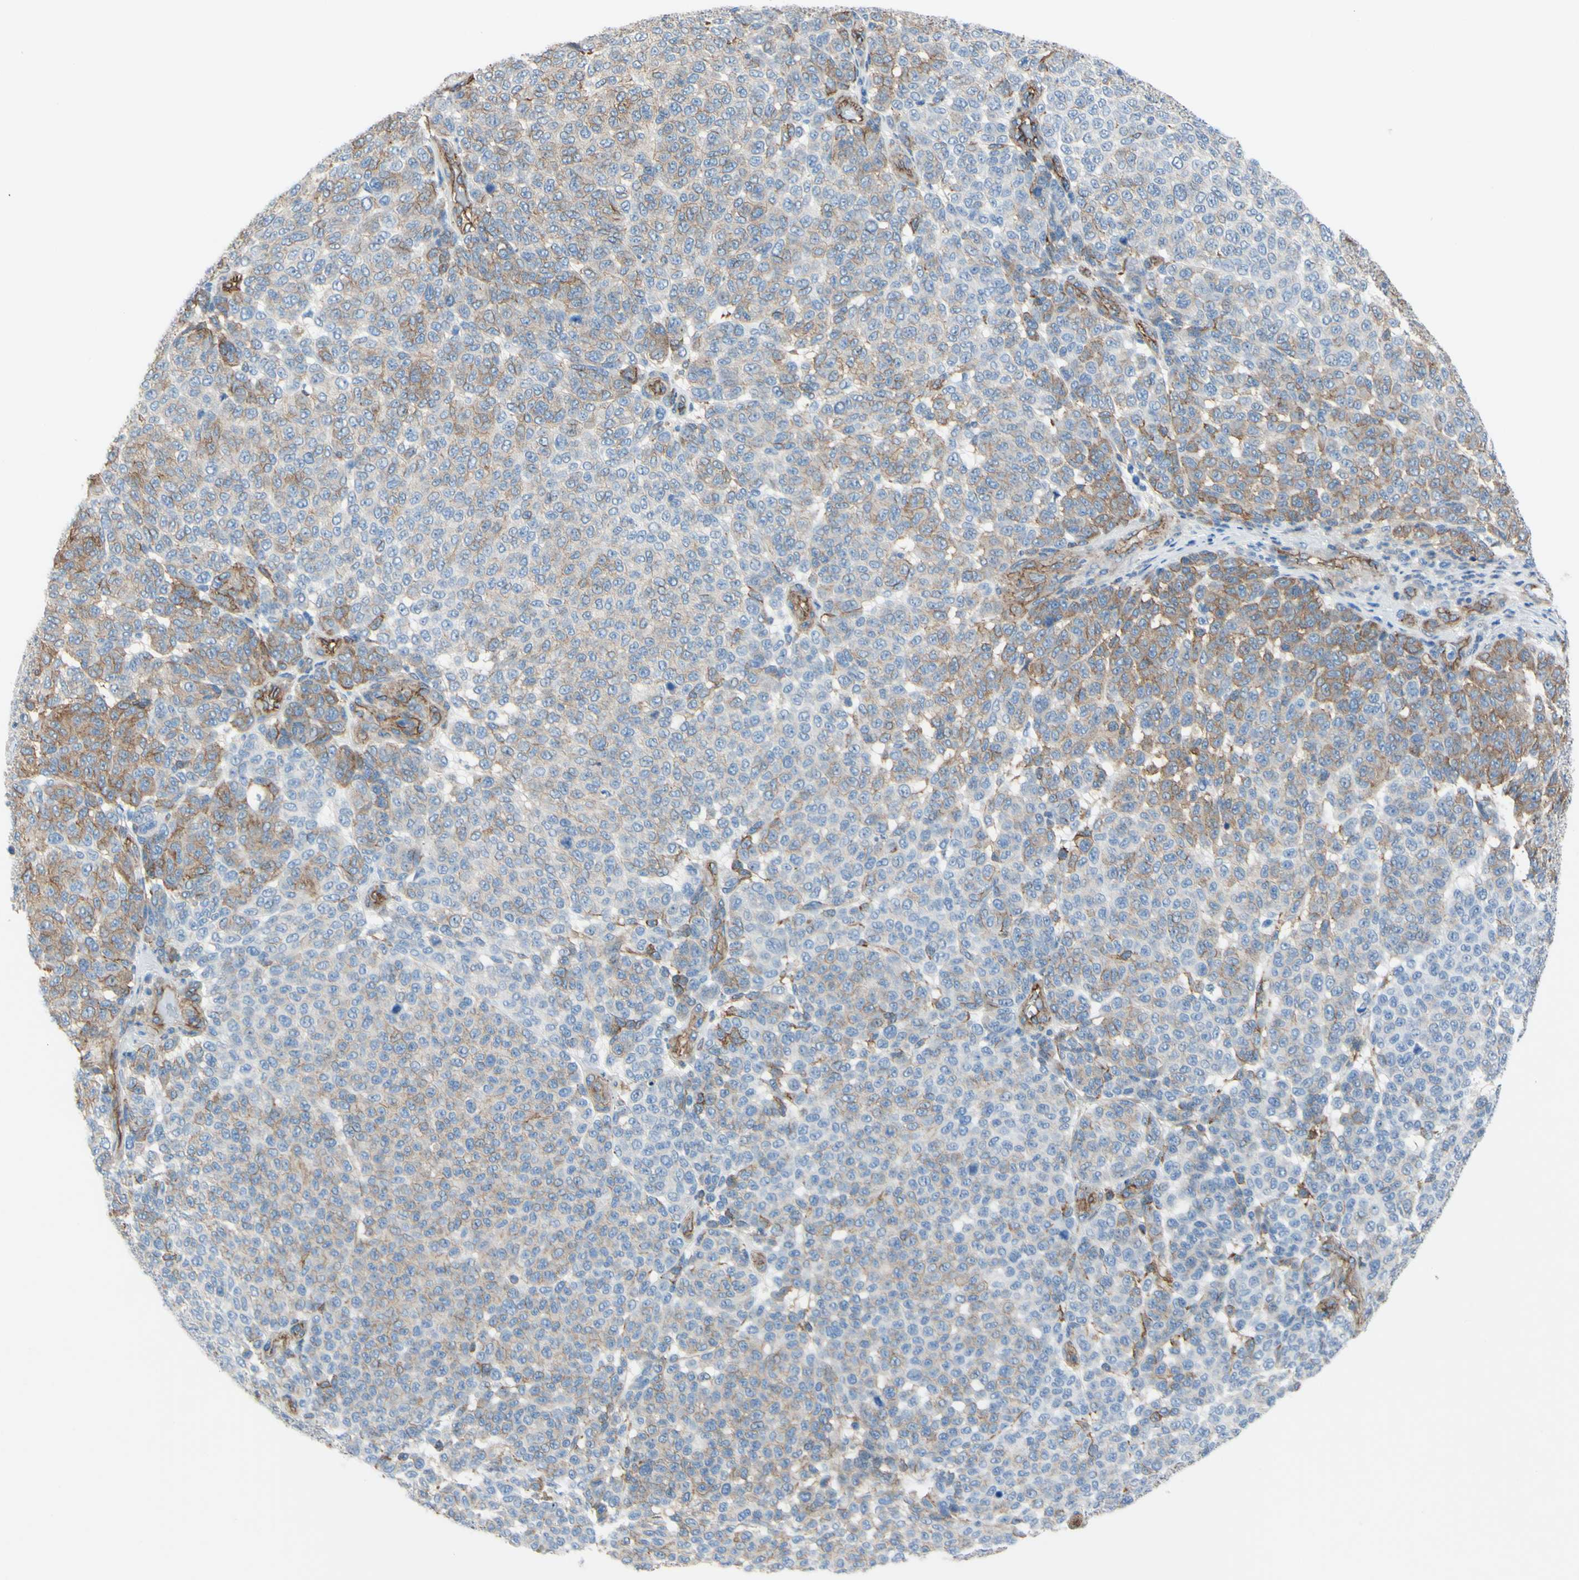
{"staining": {"intensity": "moderate", "quantity": "25%-75%", "location": "cytoplasmic/membranous"}, "tissue": "melanoma", "cell_type": "Tumor cells", "image_type": "cancer", "snomed": [{"axis": "morphology", "description": "Malignant melanoma, NOS"}, {"axis": "topography", "description": "Skin"}], "caption": "Immunohistochemistry (IHC) (DAB) staining of malignant melanoma exhibits moderate cytoplasmic/membranous protein staining in about 25%-75% of tumor cells.", "gene": "TPBG", "patient": {"sex": "male", "age": 59}}